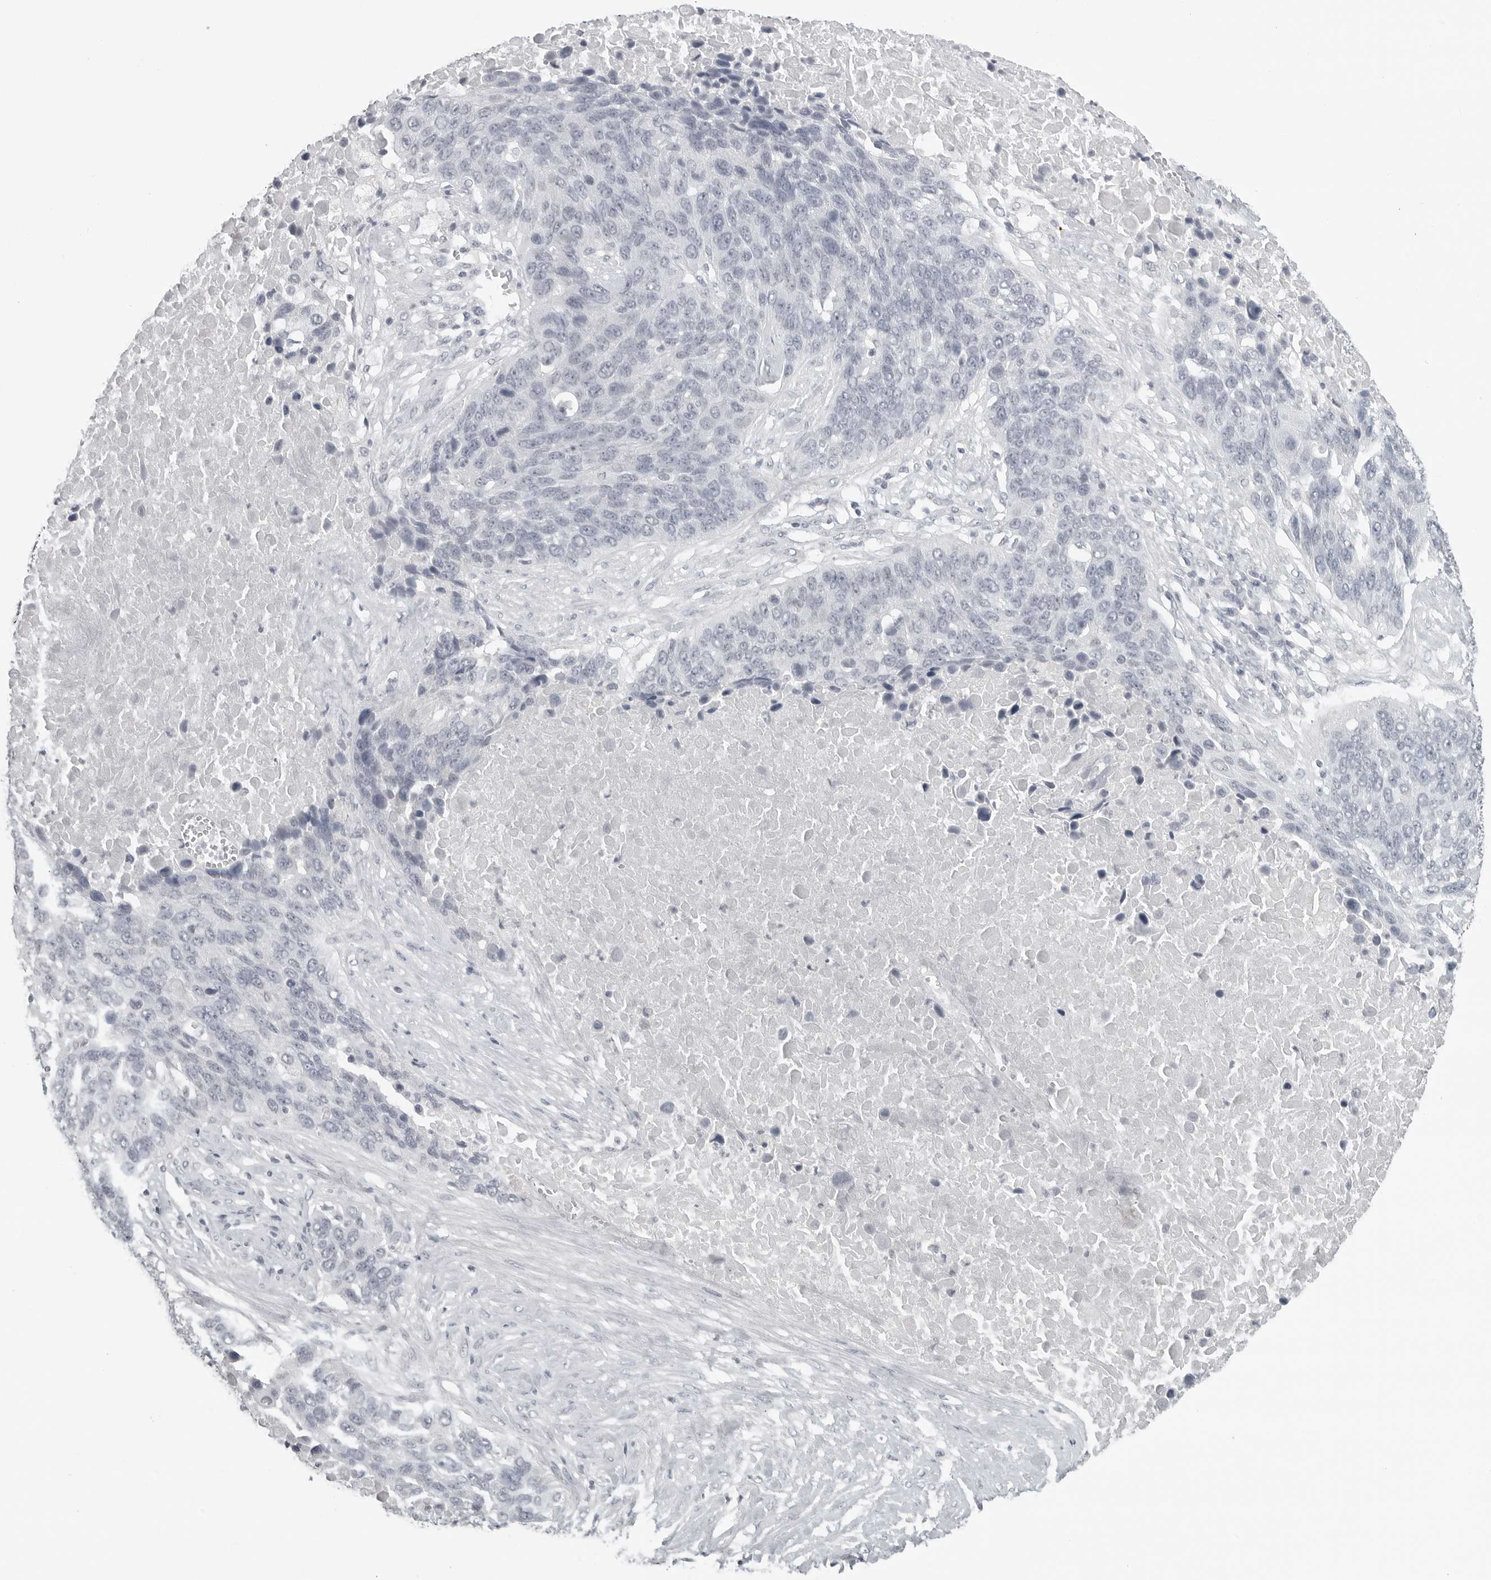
{"staining": {"intensity": "negative", "quantity": "none", "location": "none"}, "tissue": "lung cancer", "cell_type": "Tumor cells", "image_type": "cancer", "snomed": [{"axis": "morphology", "description": "Squamous cell carcinoma, NOS"}, {"axis": "topography", "description": "Lung"}], "caption": "Tumor cells are negative for protein expression in human squamous cell carcinoma (lung).", "gene": "BPIFA1", "patient": {"sex": "male", "age": 66}}